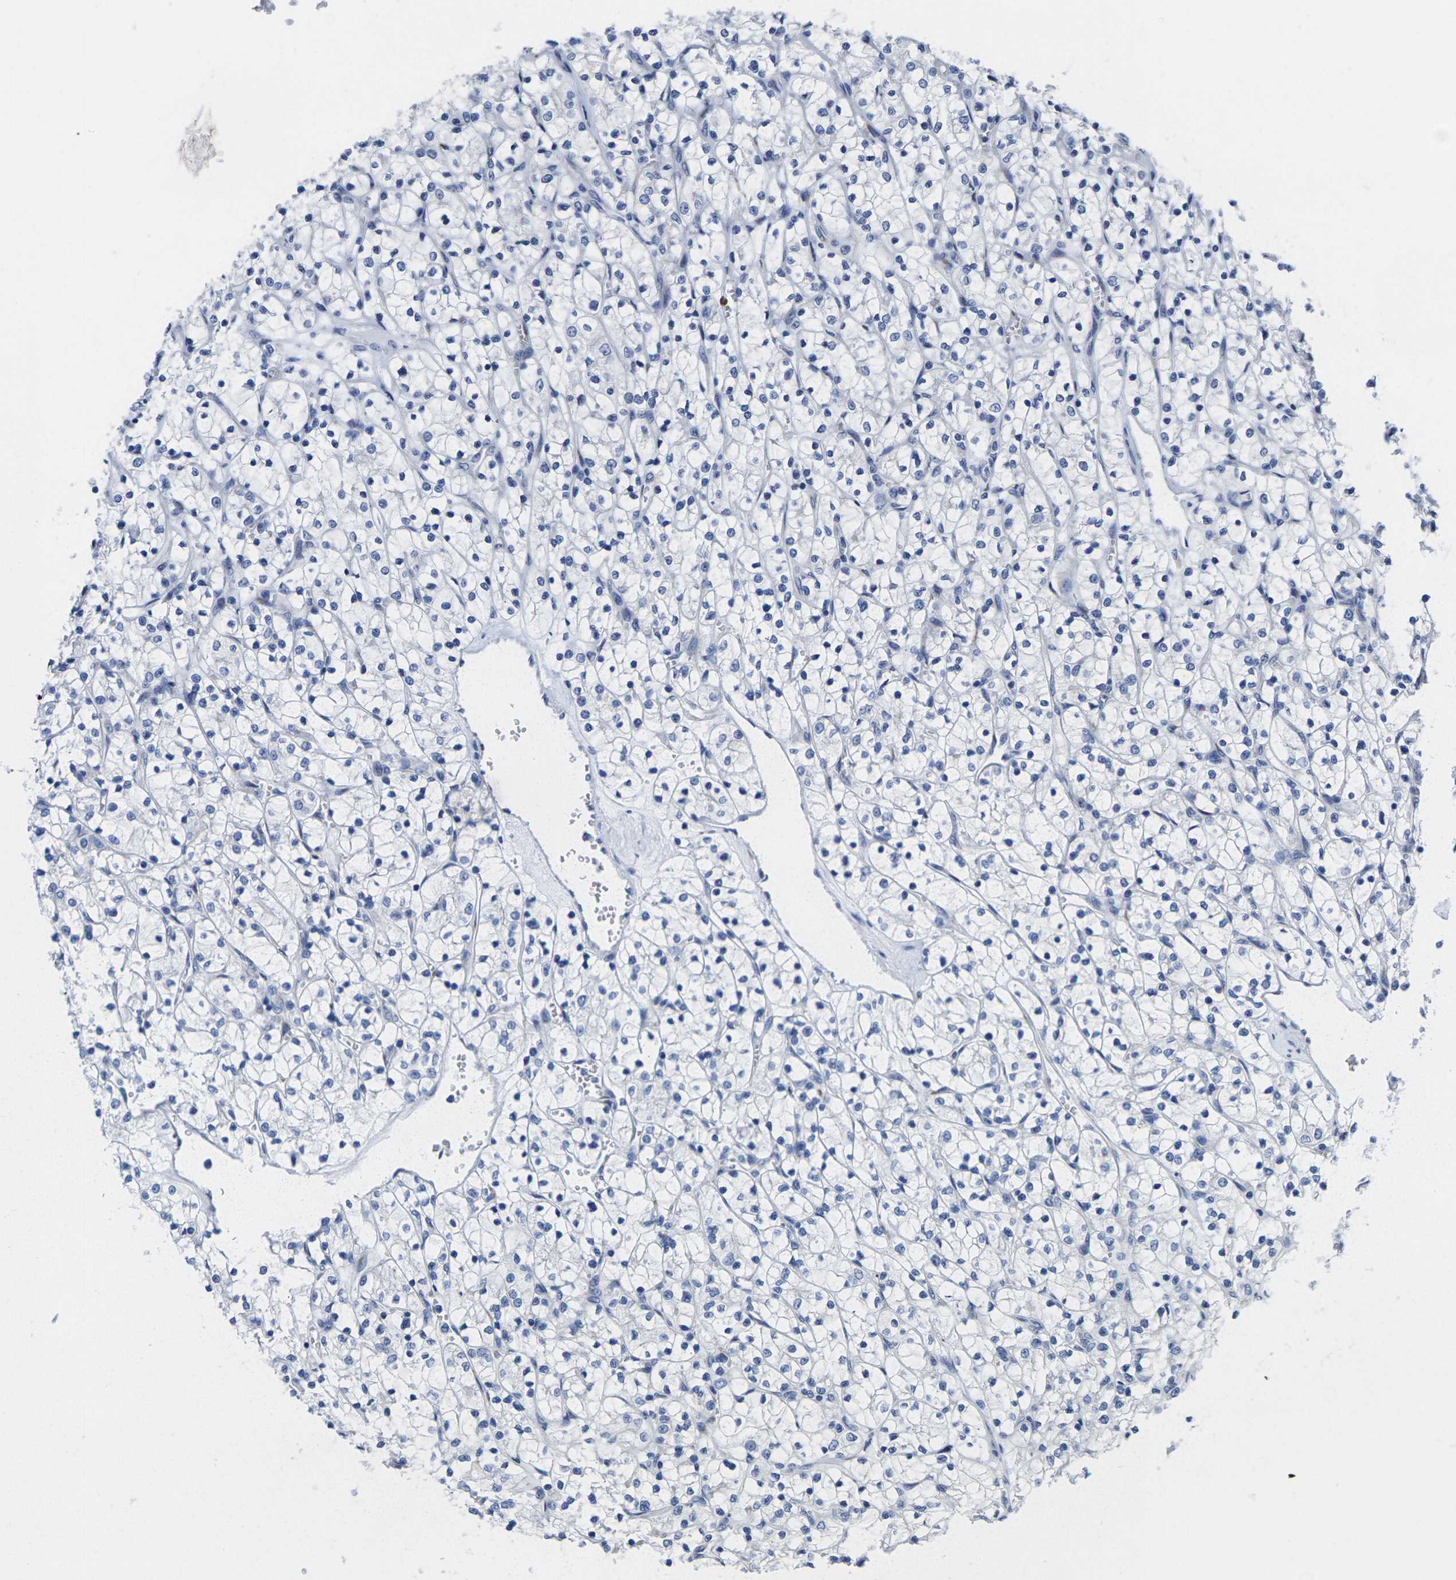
{"staining": {"intensity": "negative", "quantity": "none", "location": "none"}, "tissue": "renal cancer", "cell_type": "Tumor cells", "image_type": "cancer", "snomed": [{"axis": "morphology", "description": "Adenocarcinoma, NOS"}, {"axis": "topography", "description": "Kidney"}], "caption": "High power microscopy micrograph of an immunohistochemistry (IHC) histopathology image of adenocarcinoma (renal), revealing no significant positivity in tumor cells.", "gene": "CRK", "patient": {"sex": "female", "age": 69}}